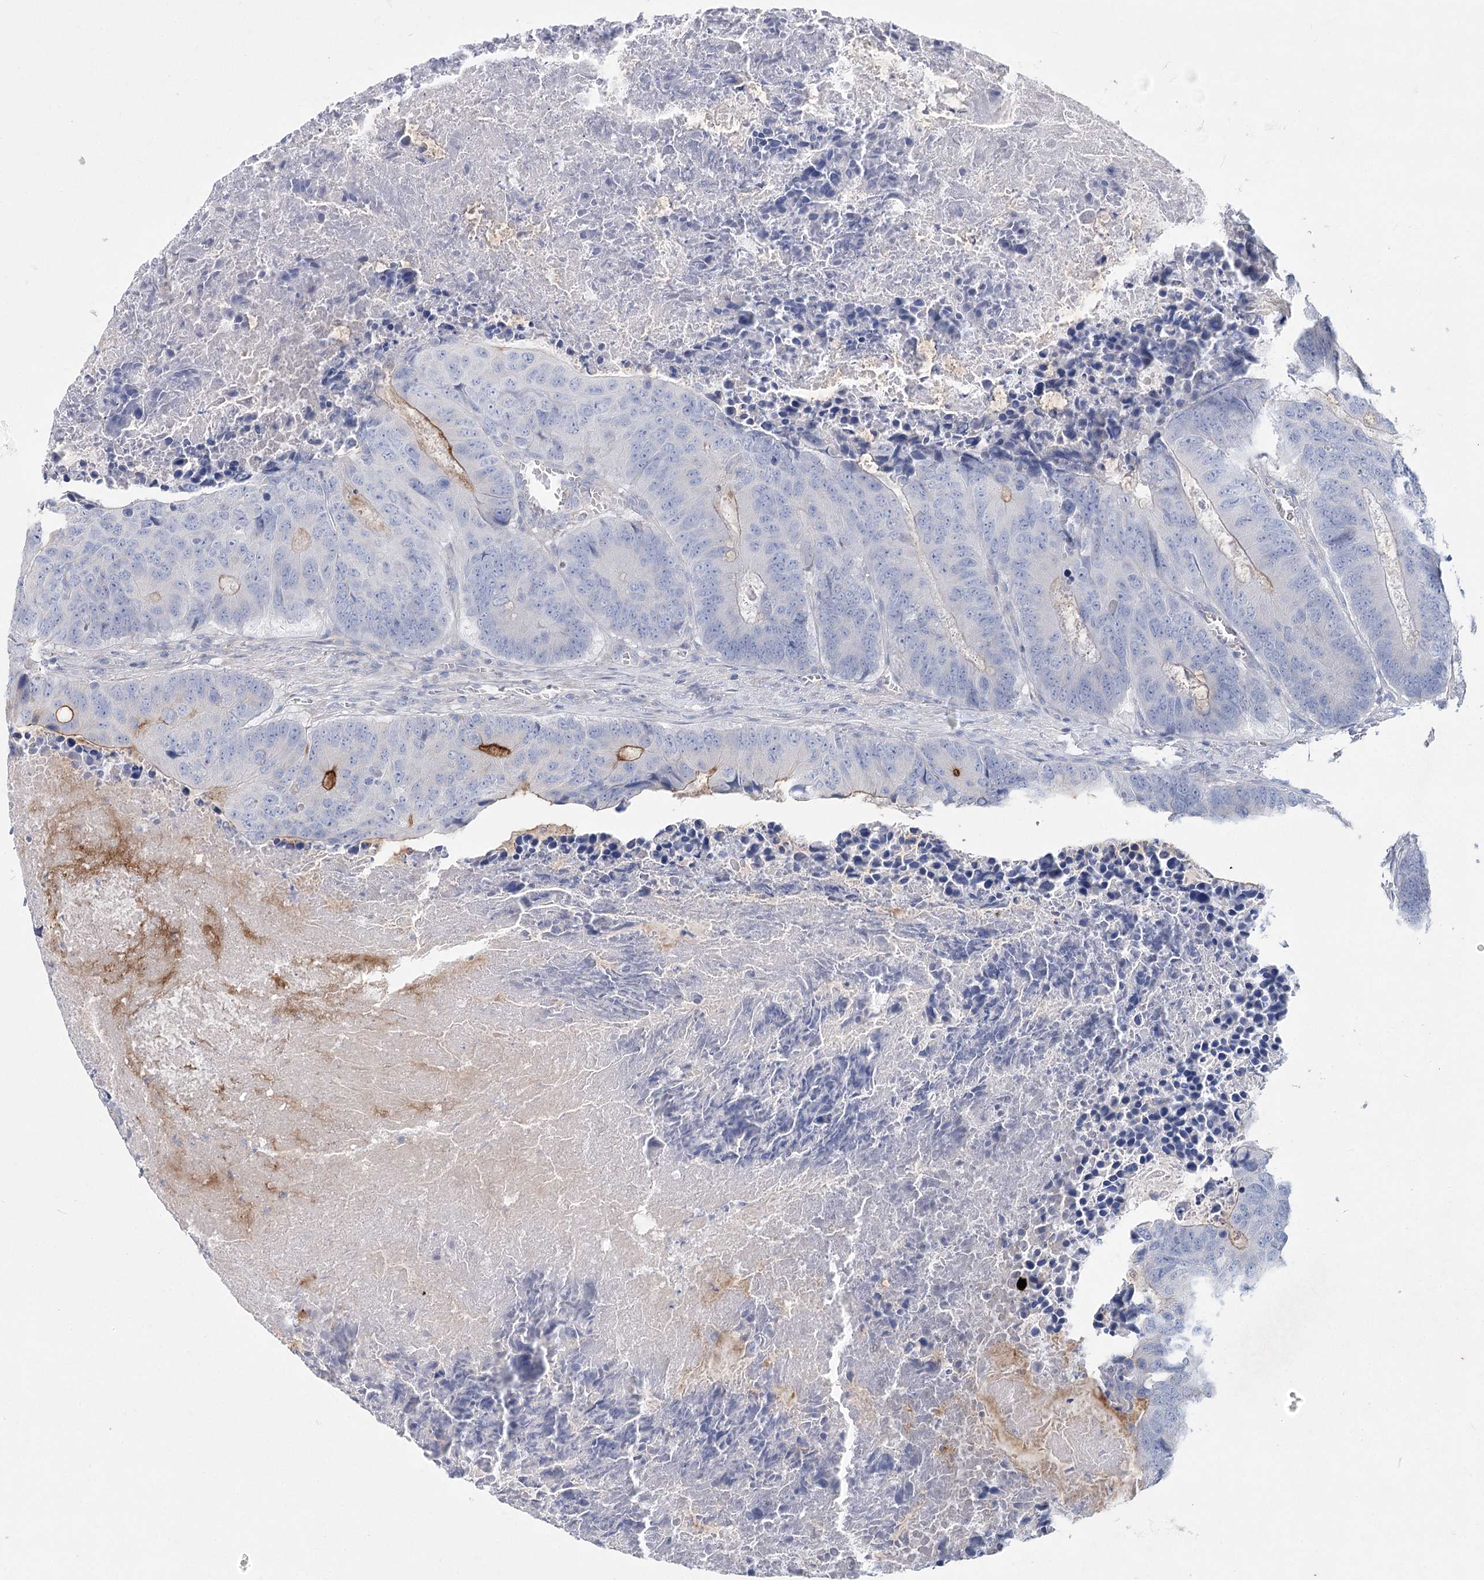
{"staining": {"intensity": "moderate", "quantity": "<25%", "location": "cytoplasmic/membranous"}, "tissue": "colorectal cancer", "cell_type": "Tumor cells", "image_type": "cancer", "snomed": [{"axis": "morphology", "description": "Adenocarcinoma, NOS"}, {"axis": "topography", "description": "Colon"}], "caption": "There is low levels of moderate cytoplasmic/membranous positivity in tumor cells of colorectal adenocarcinoma, as demonstrated by immunohistochemical staining (brown color).", "gene": "SLC9A3", "patient": {"sex": "male", "age": 87}}